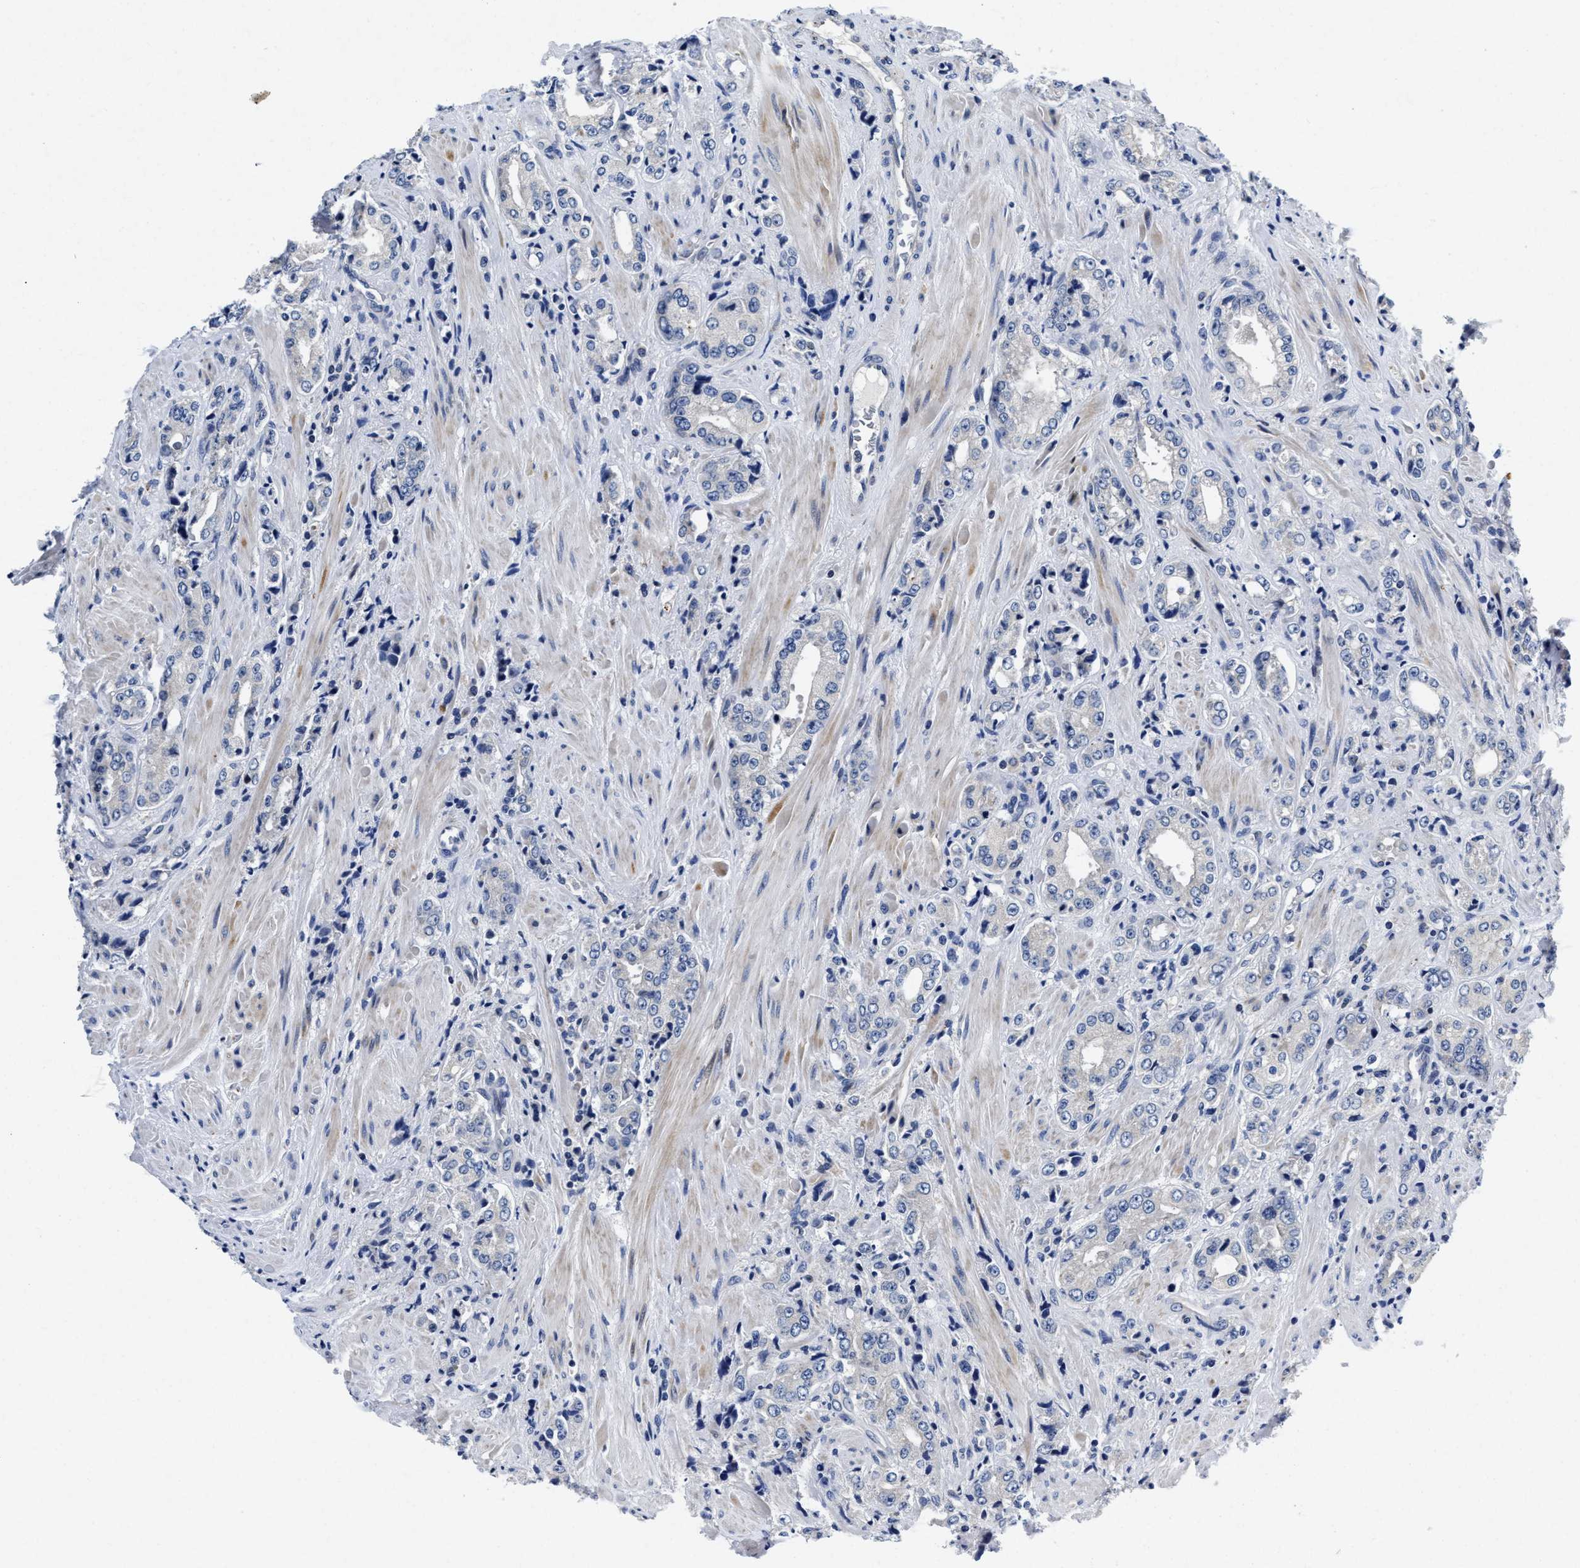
{"staining": {"intensity": "negative", "quantity": "none", "location": "none"}, "tissue": "prostate cancer", "cell_type": "Tumor cells", "image_type": "cancer", "snomed": [{"axis": "morphology", "description": "Adenocarcinoma, High grade"}, {"axis": "topography", "description": "Prostate"}], "caption": "A high-resolution image shows immunohistochemistry (IHC) staining of prostate adenocarcinoma (high-grade), which displays no significant positivity in tumor cells.", "gene": "LAD1", "patient": {"sex": "male", "age": 61}}